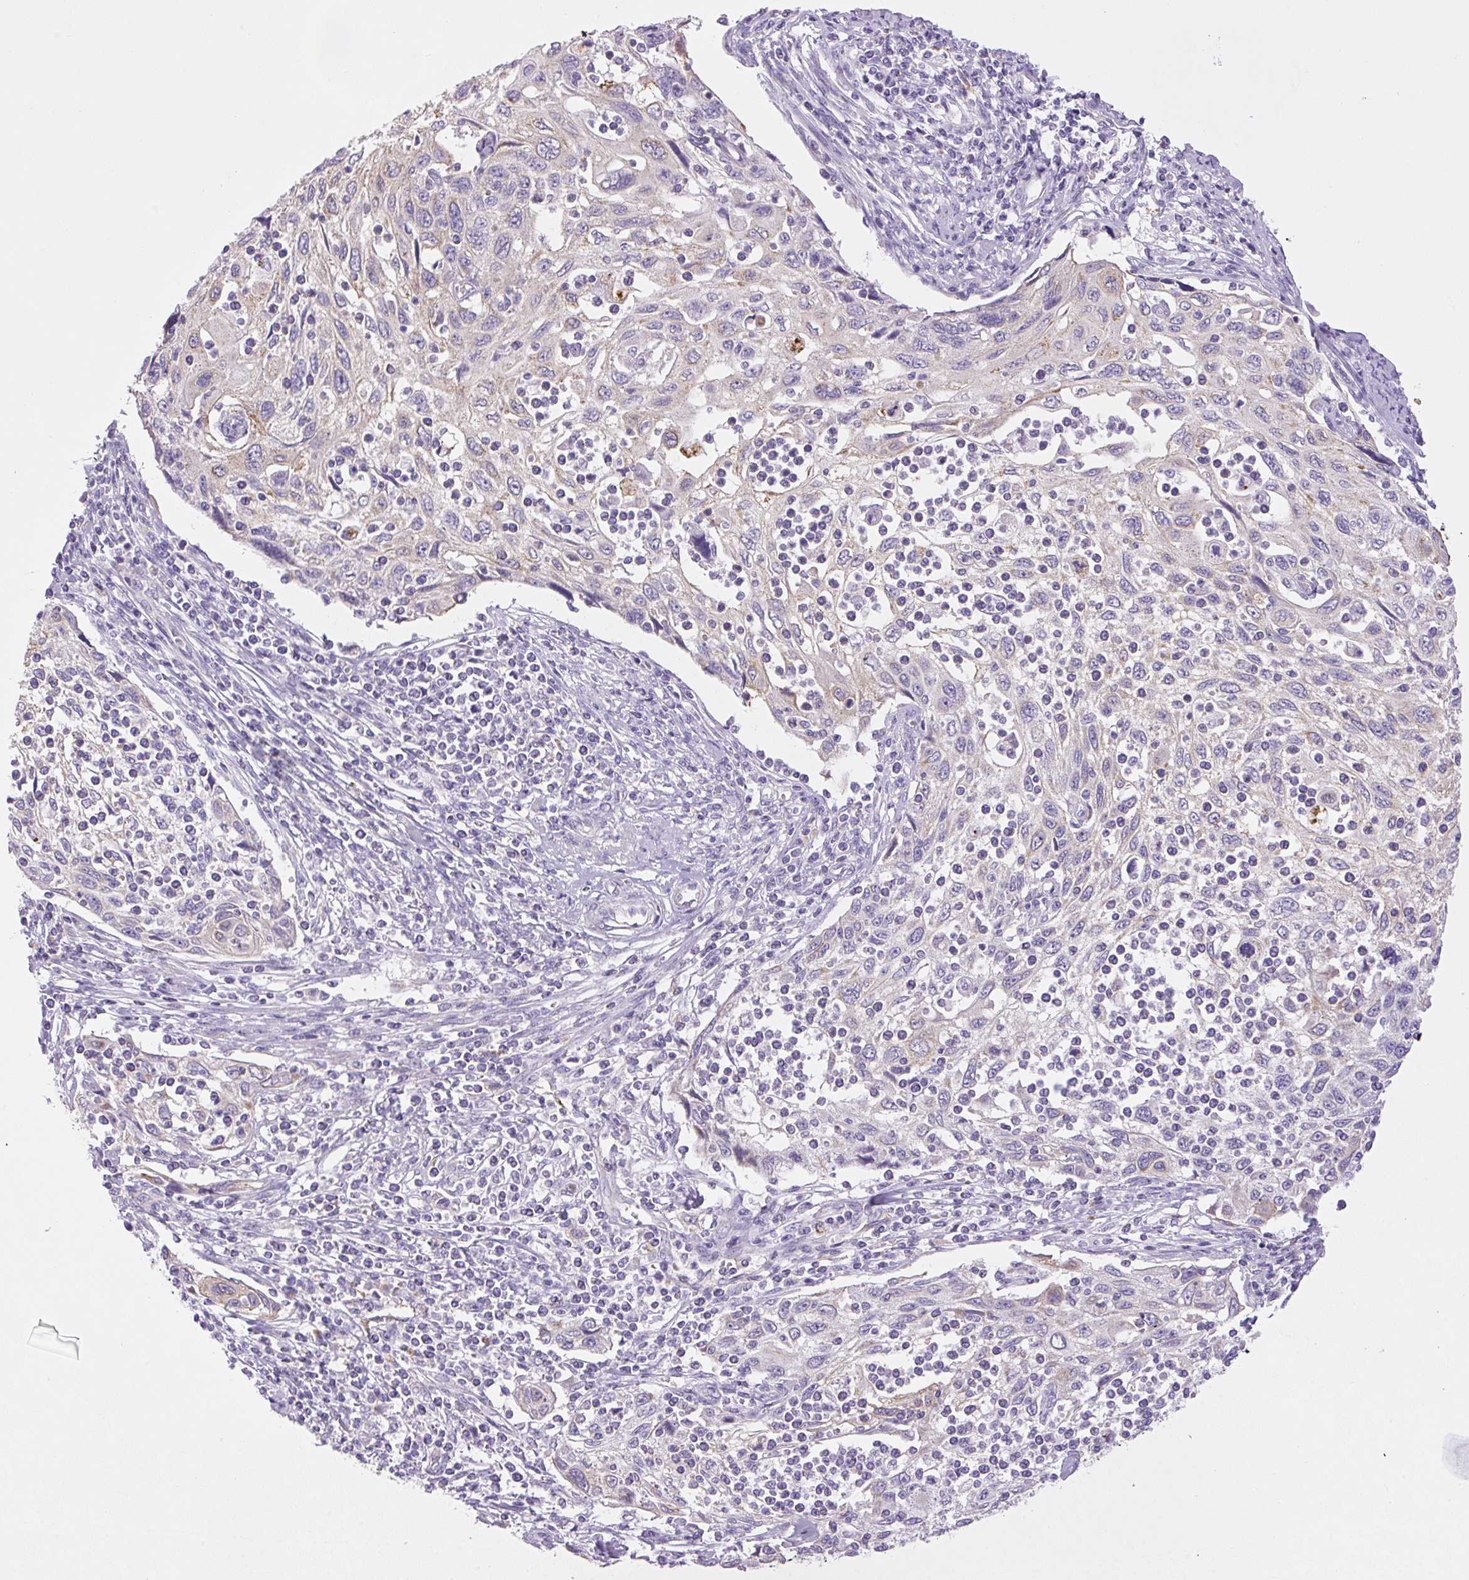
{"staining": {"intensity": "negative", "quantity": "none", "location": "none"}, "tissue": "cervical cancer", "cell_type": "Tumor cells", "image_type": "cancer", "snomed": [{"axis": "morphology", "description": "Squamous cell carcinoma, NOS"}, {"axis": "topography", "description": "Cervix"}], "caption": "A high-resolution micrograph shows immunohistochemistry (IHC) staining of cervical cancer, which shows no significant expression in tumor cells. (IHC, brightfield microscopy, high magnification).", "gene": "RNASE10", "patient": {"sex": "female", "age": 70}}